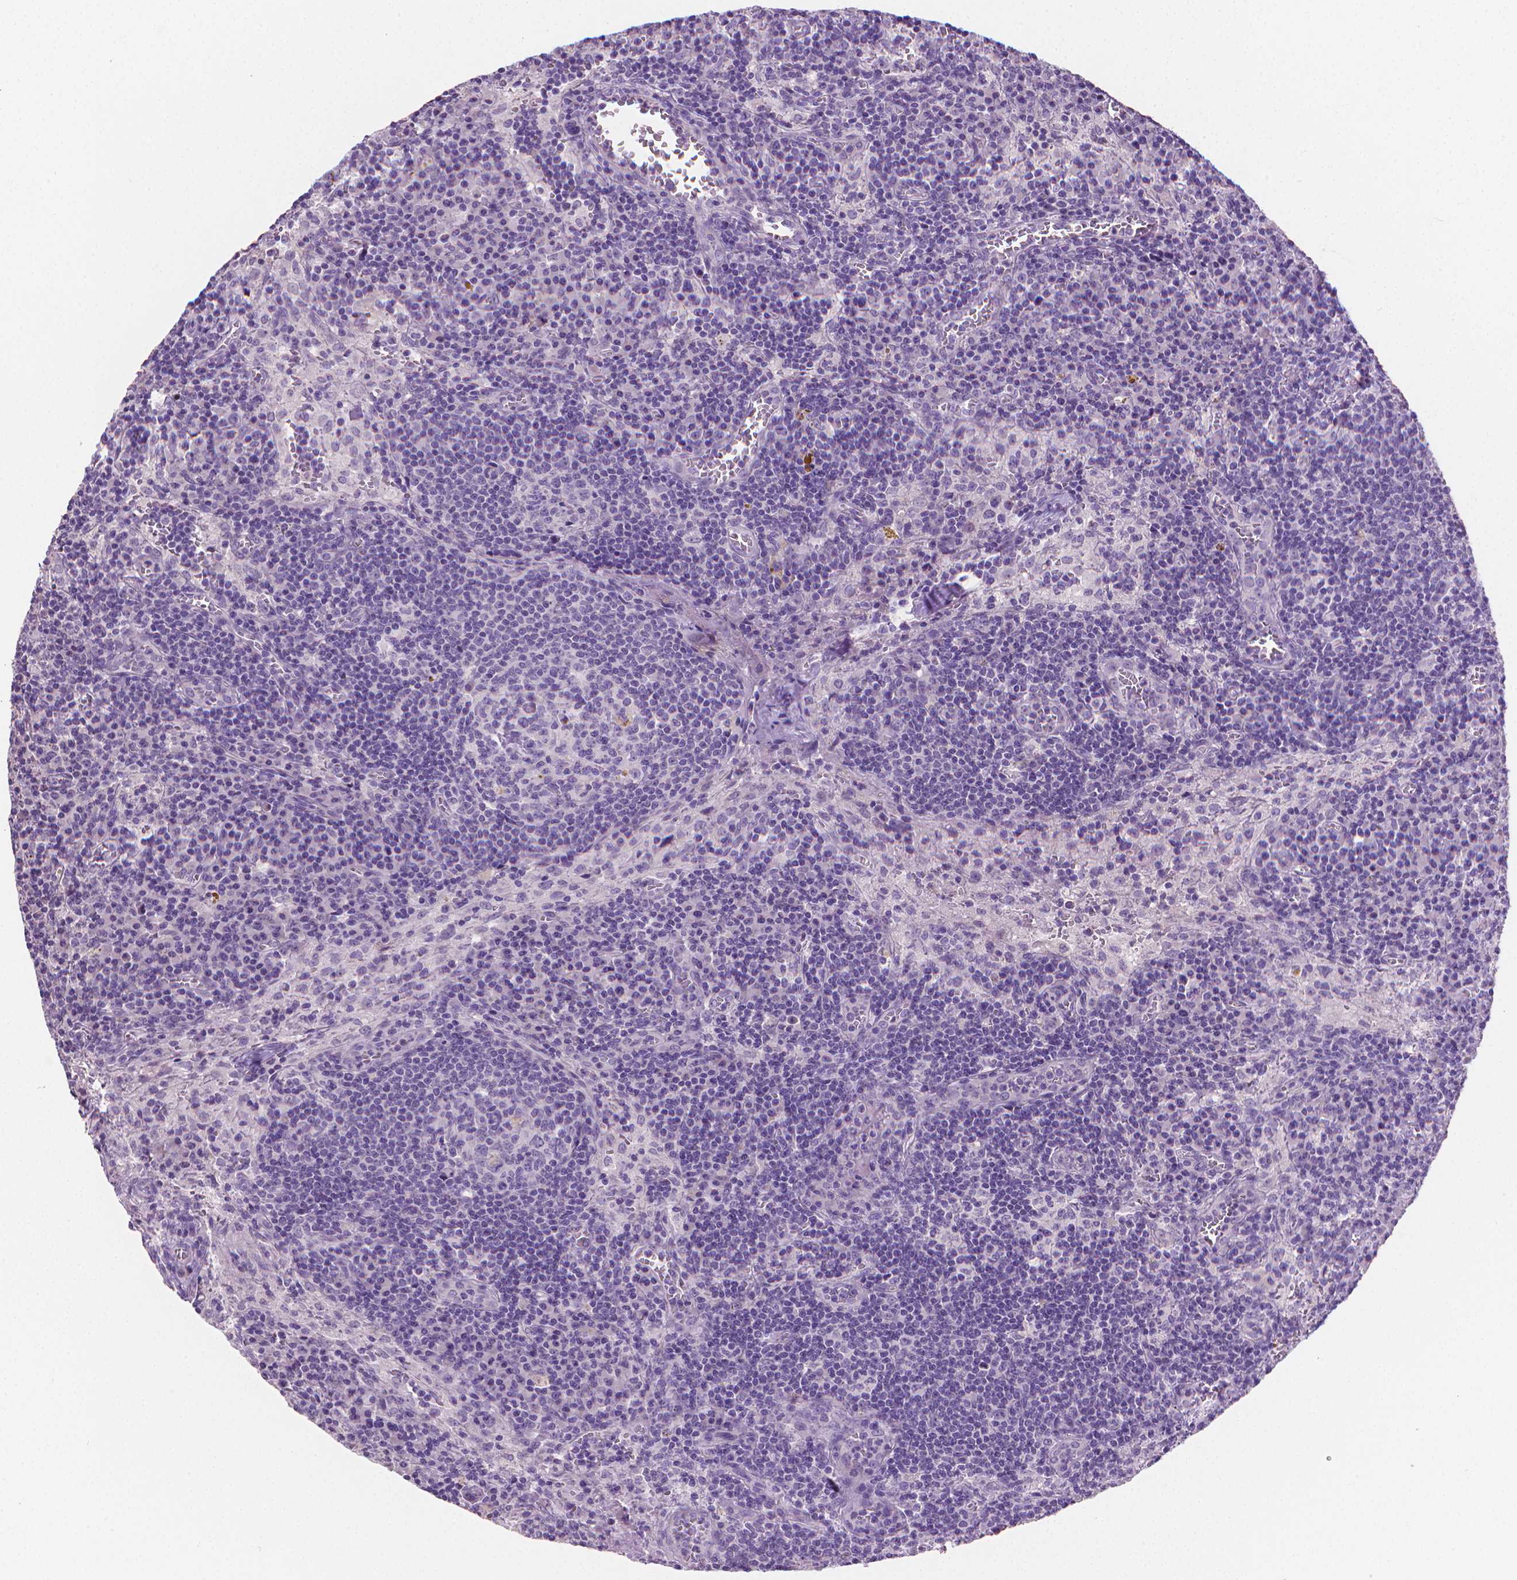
{"staining": {"intensity": "negative", "quantity": "none", "location": "none"}, "tissue": "lymph node", "cell_type": "Germinal center cells", "image_type": "normal", "snomed": [{"axis": "morphology", "description": "Normal tissue, NOS"}, {"axis": "topography", "description": "Lymph node"}], "caption": "Lymph node stained for a protein using immunohistochemistry (IHC) displays no positivity germinal center cells.", "gene": "TNNI2", "patient": {"sex": "male", "age": 62}}